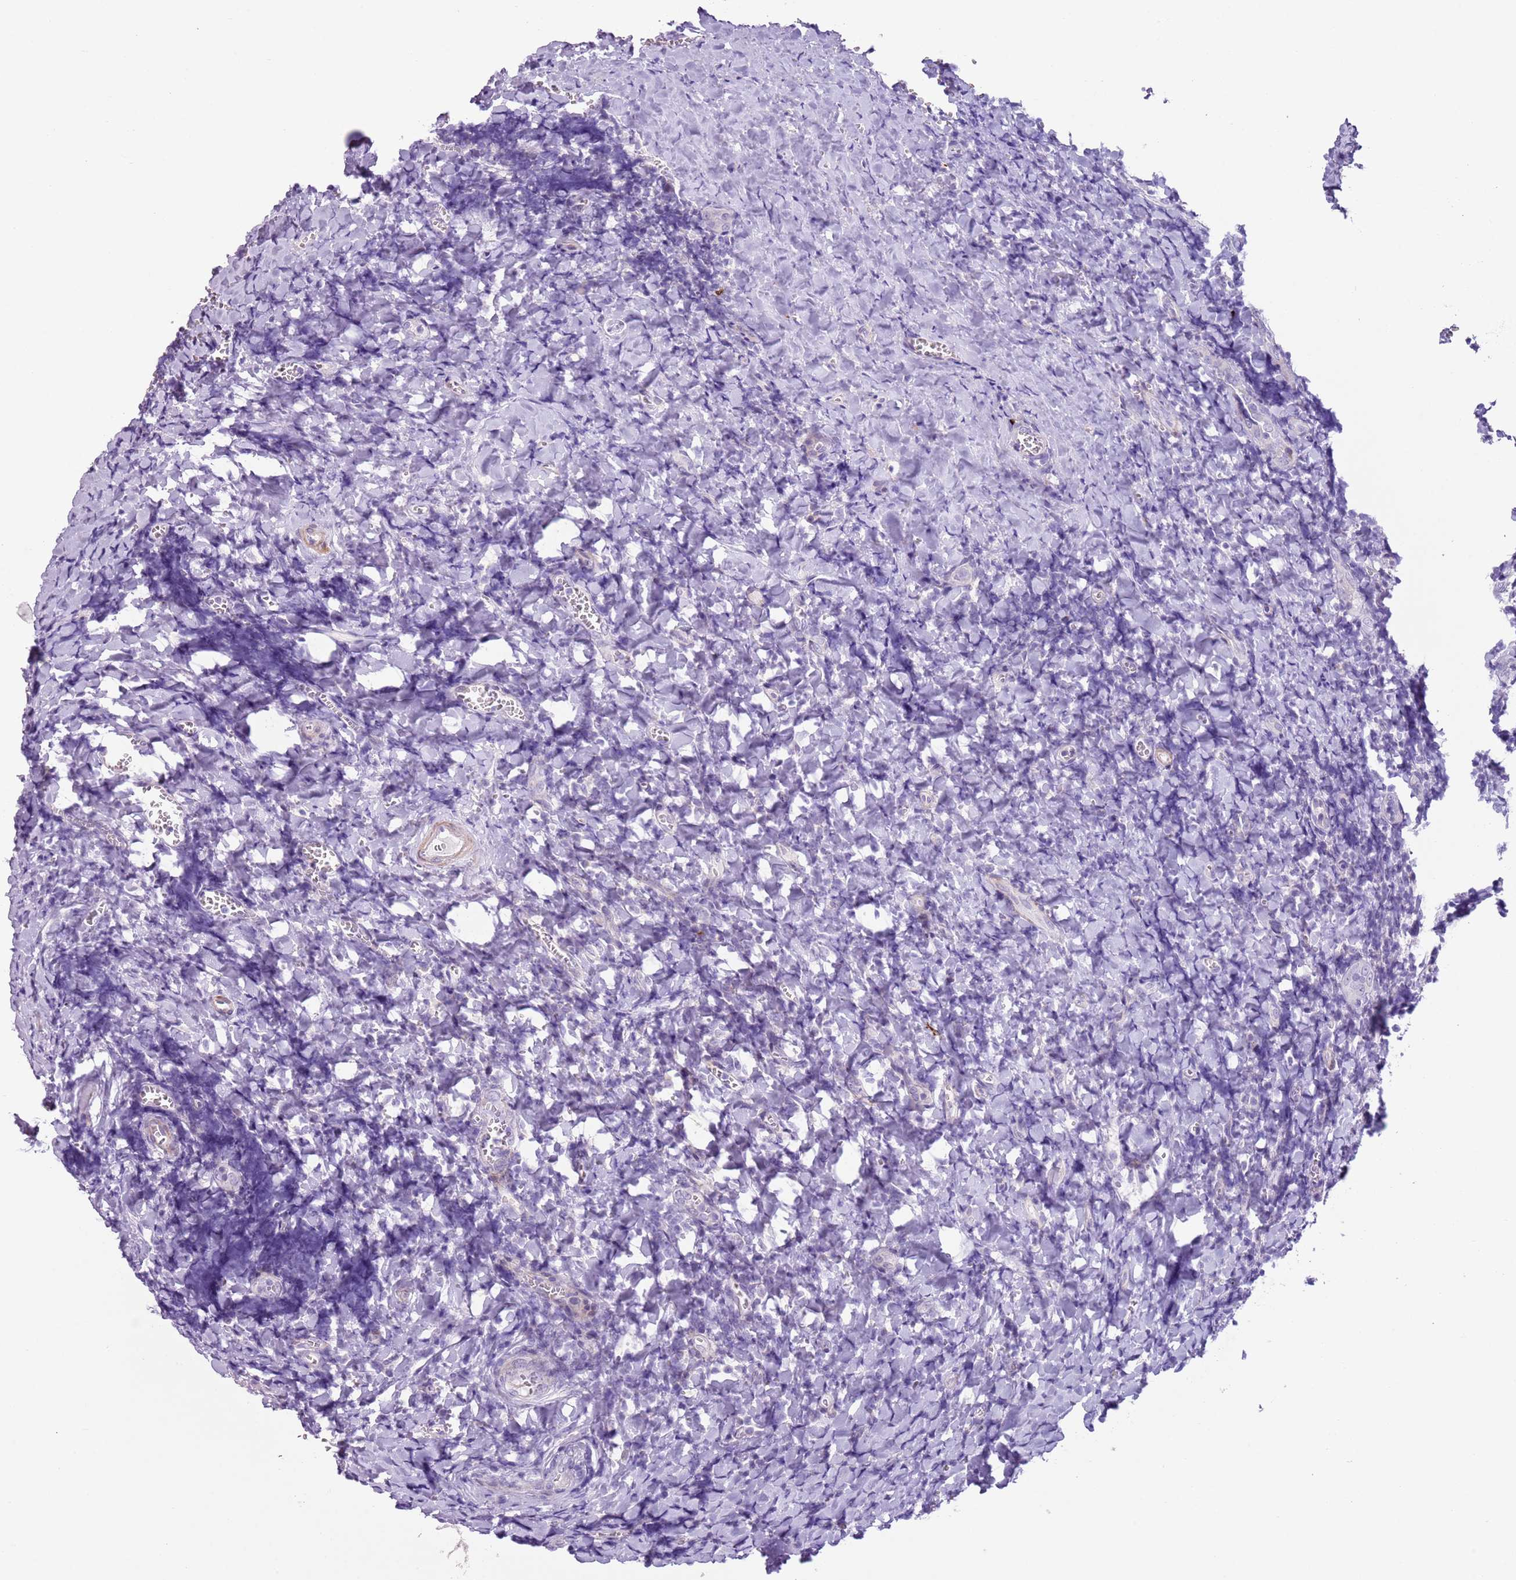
{"staining": {"intensity": "negative", "quantity": "none", "location": "none"}, "tissue": "tonsil", "cell_type": "Germinal center cells", "image_type": "normal", "snomed": [{"axis": "morphology", "description": "Normal tissue, NOS"}, {"axis": "topography", "description": "Tonsil"}], "caption": "Protein analysis of unremarkable tonsil exhibits no significant staining in germinal center cells. The staining is performed using DAB (3,3'-diaminobenzidine) brown chromogen with nuclei counter-stained in using hematoxylin.", "gene": "ZNF239", "patient": {"sex": "male", "age": 27}}